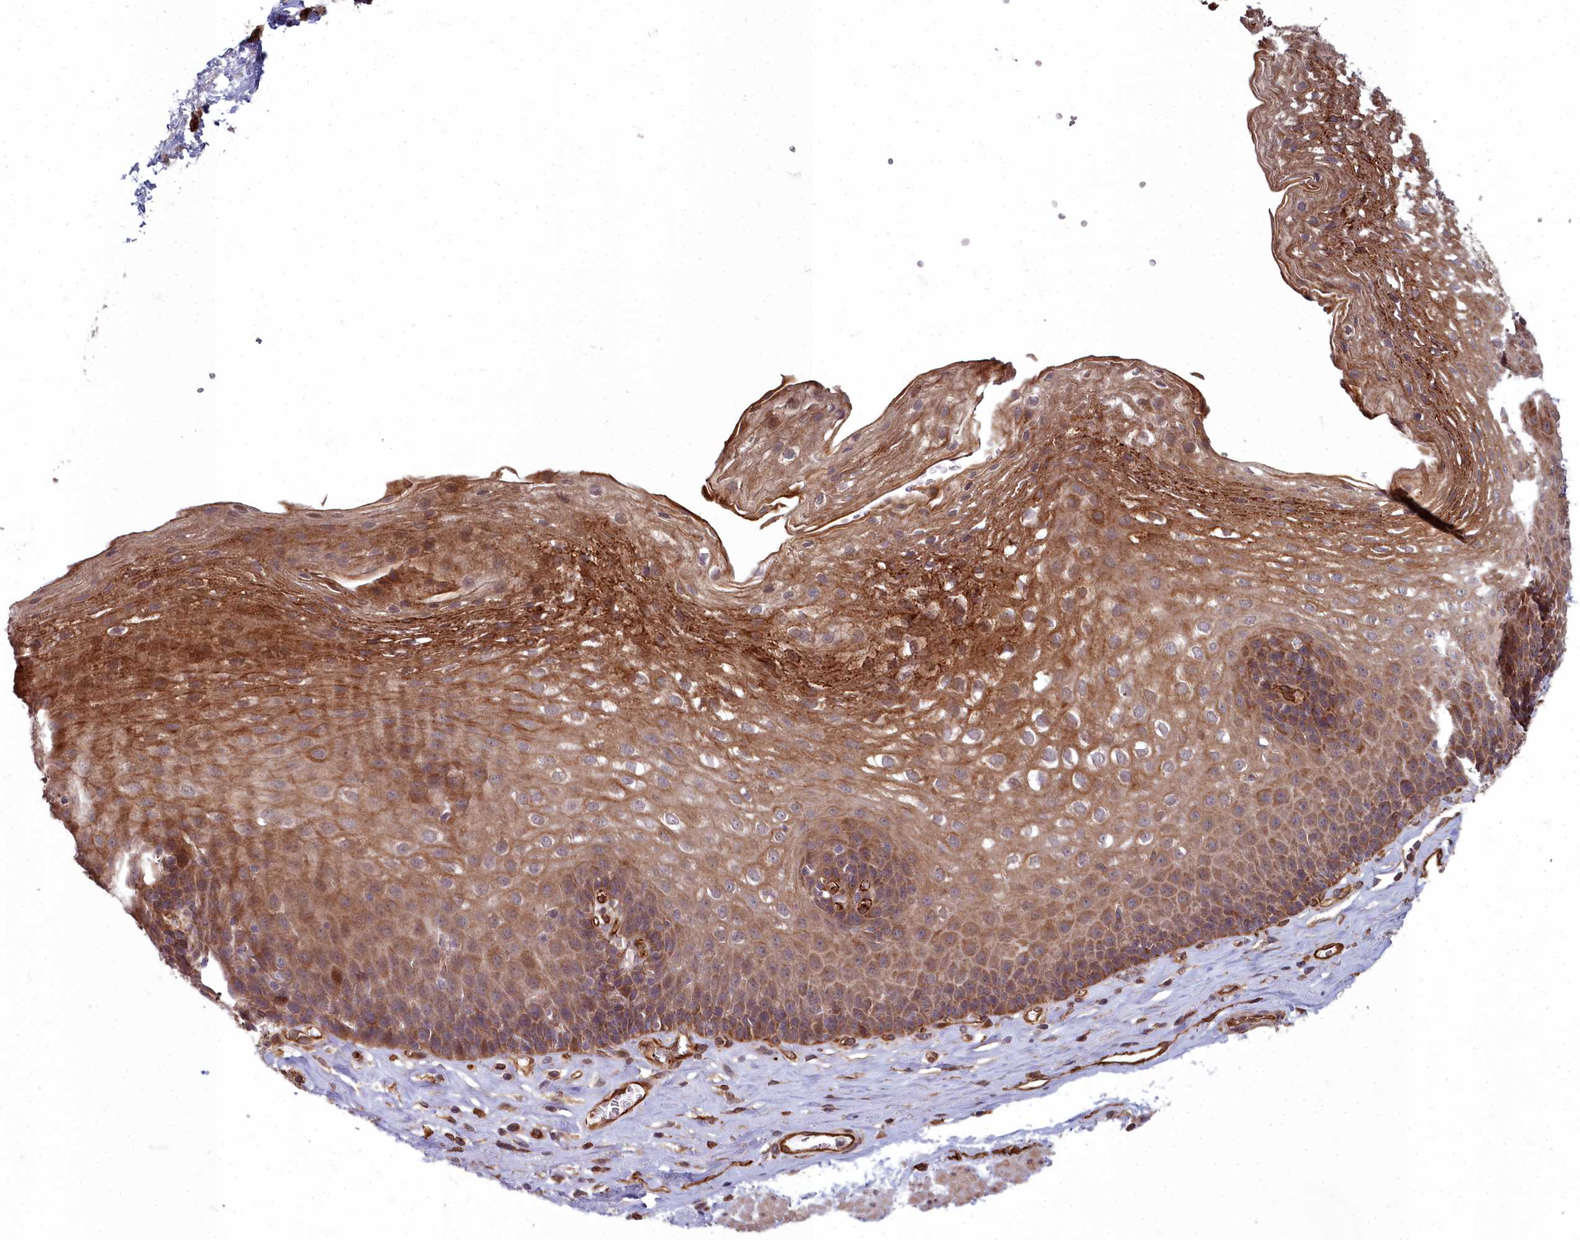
{"staining": {"intensity": "moderate", "quantity": ">75%", "location": "cytoplasmic/membranous"}, "tissue": "esophagus", "cell_type": "Squamous epithelial cells", "image_type": "normal", "snomed": [{"axis": "morphology", "description": "Normal tissue, NOS"}, {"axis": "topography", "description": "Esophagus"}], "caption": "The micrograph exhibits staining of unremarkable esophagus, revealing moderate cytoplasmic/membranous protein expression (brown color) within squamous epithelial cells.", "gene": "TSPYL4", "patient": {"sex": "female", "age": 66}}